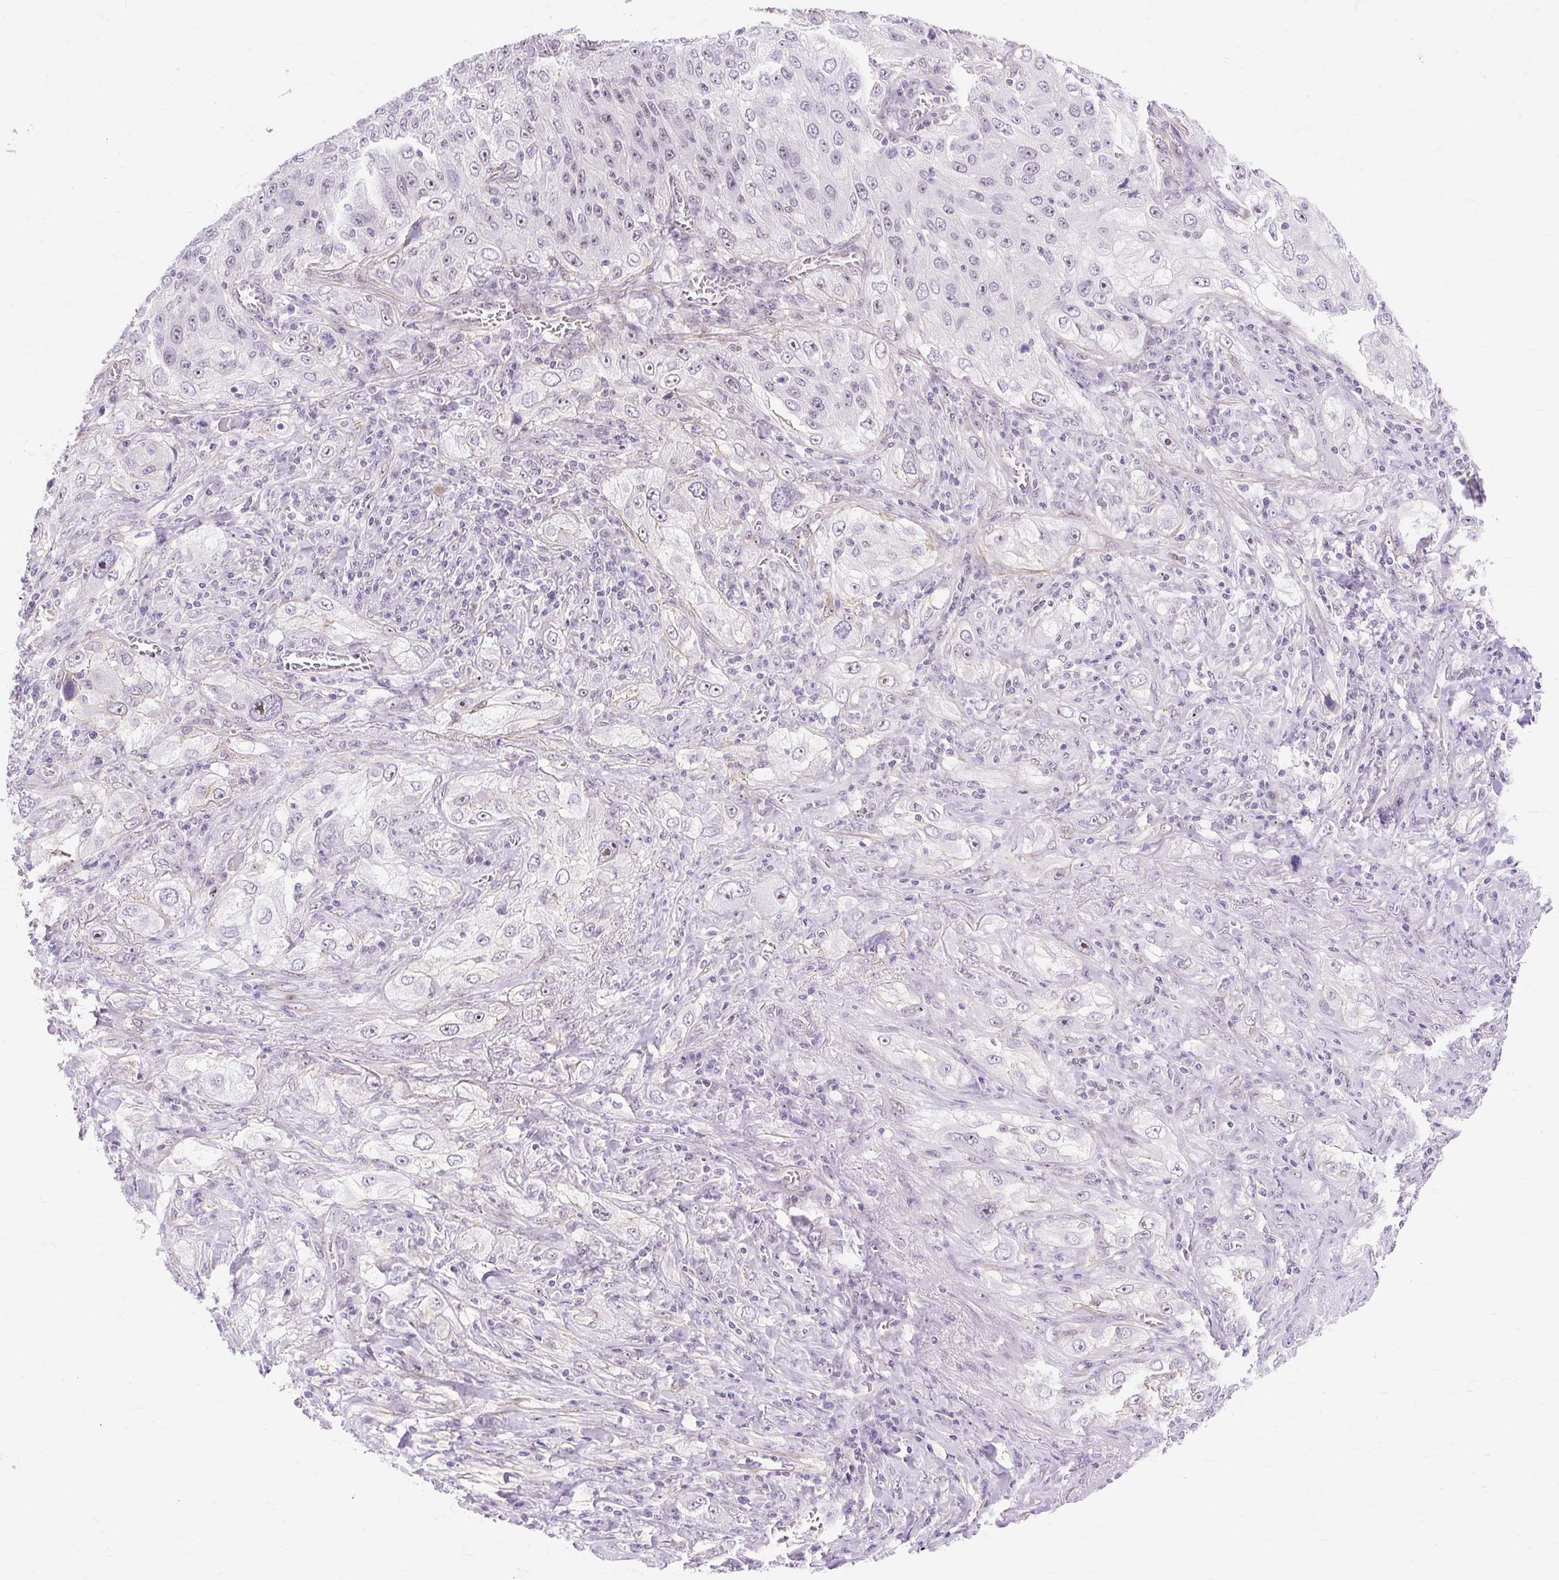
{"staining": {"intensity": "moderate", "quantity": "<25%", "location": "nuclear"}, "tissue": "lung cancer", "cell_type": "Tumor cells", "image_type": "cancer", "snomed": [{"axis": "morphology", "description": "Squamous cell carcinoma, NOS"}, {"axis": "topography", "description": "Lung"}], "caption": "Lung cancer (squamous cell carcinoma) was stained to show a protein in brown. There is low levels of moderate nuclear expression in approximately <25% of tumor cells.", "gene": "OBP2A", "patient": {"sex": "female", "age": 69}}